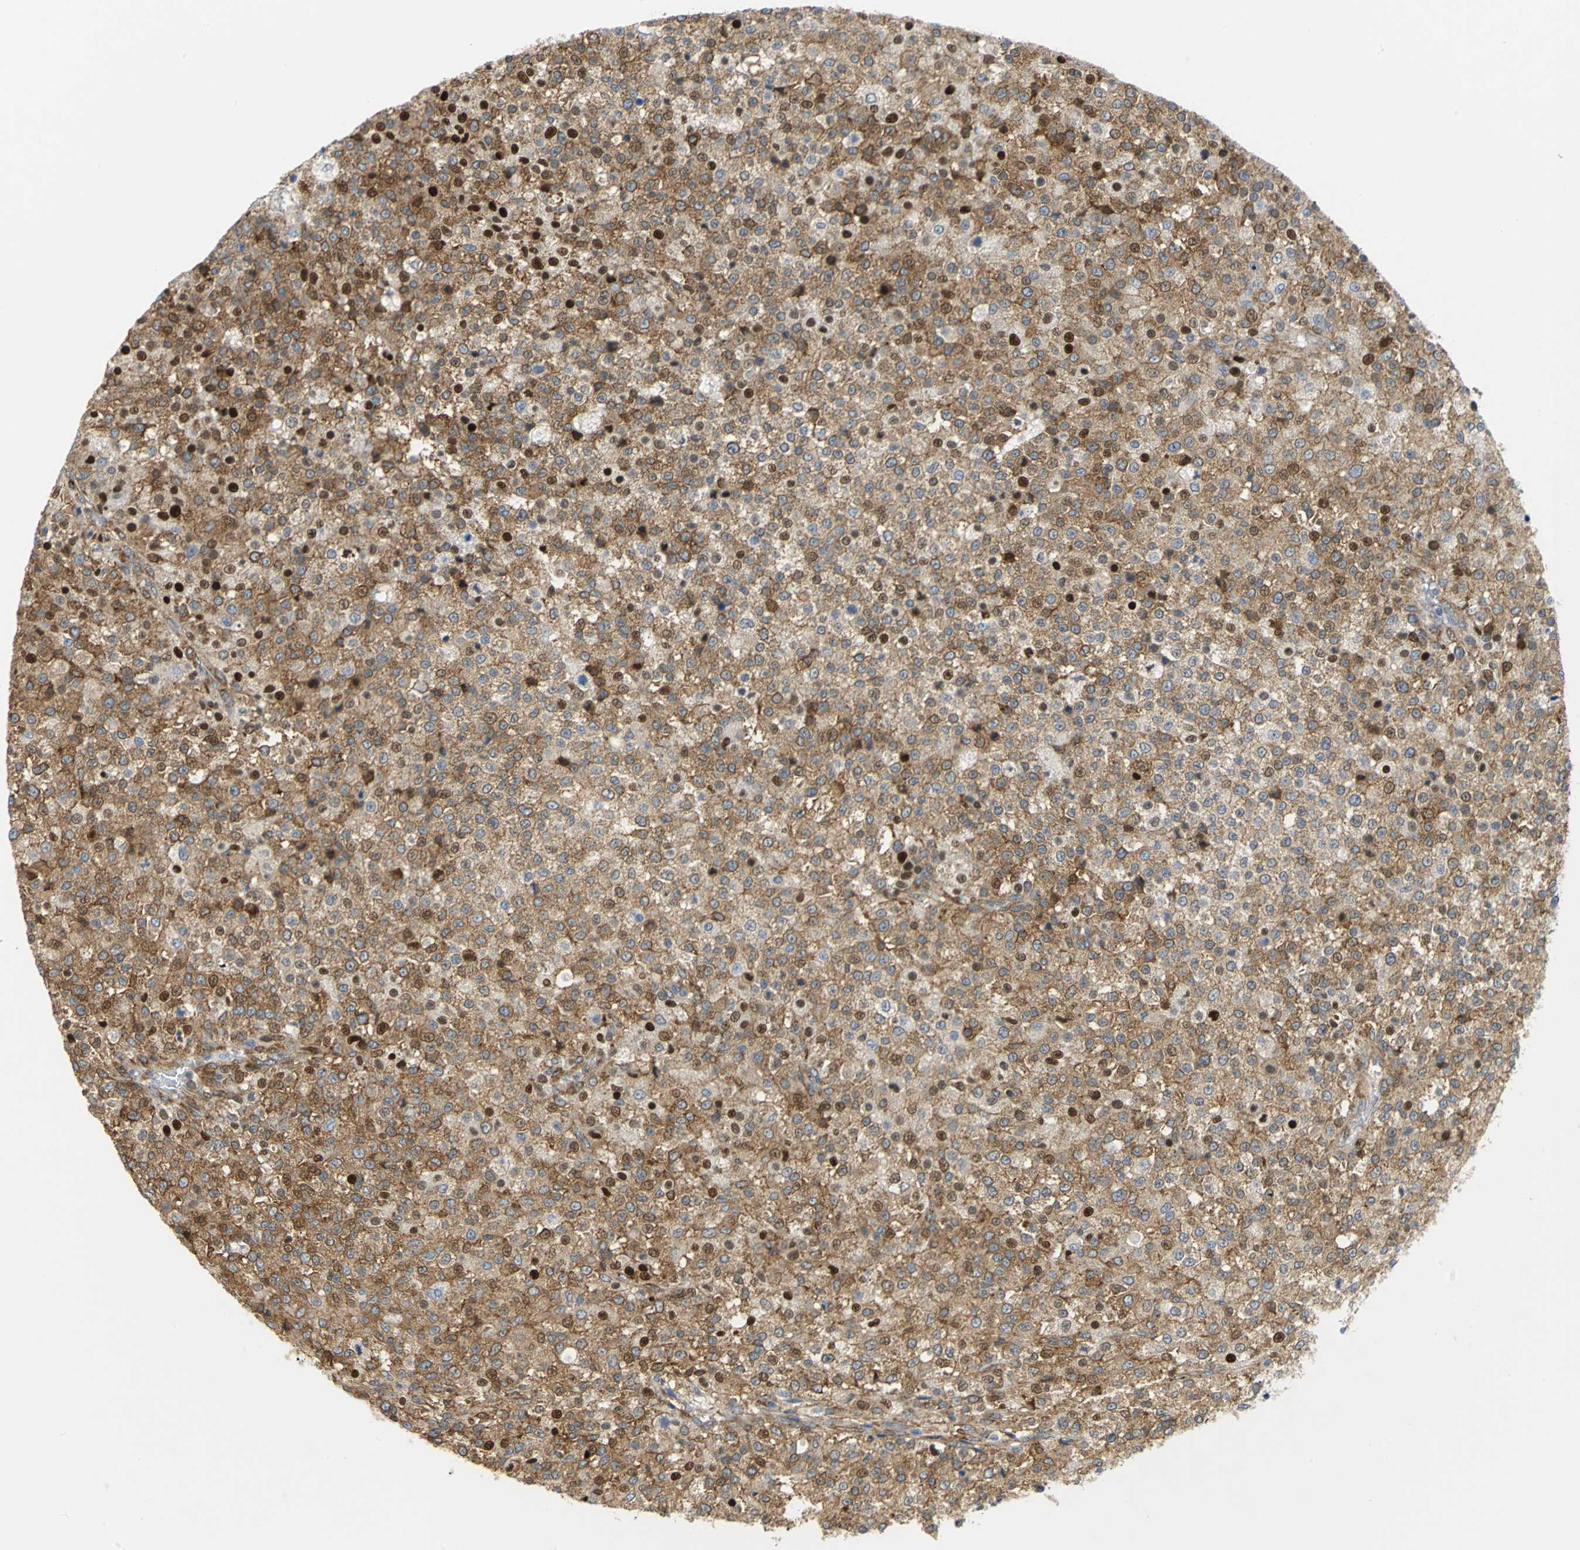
{"staining": {"intensity": "strong", "quantity": ">75%", "location": "cytoplasmic/membranous,nuclear"}, "tissue": "testis cancer", "cell_type": "Tumor cells", "image_type": "cancer", "snomed": [{"axis": "morphology", "description": "Seminoma, NOS"}, {"axis": "topography", "description": "Testis"}], "caption": "Immunohistochemistry histopathology image of neoplastic tissue: seminoma (testis) stained using IHC reveals high levels of strong protein expression localized specifically in the cytoplasmic/membranous and nuclear of tumor cells, appearing as a cytoplasmic/membranous and nuclear brown color.", "gene": "YBX1", "patient": {"sex": "male", "age": 59}}